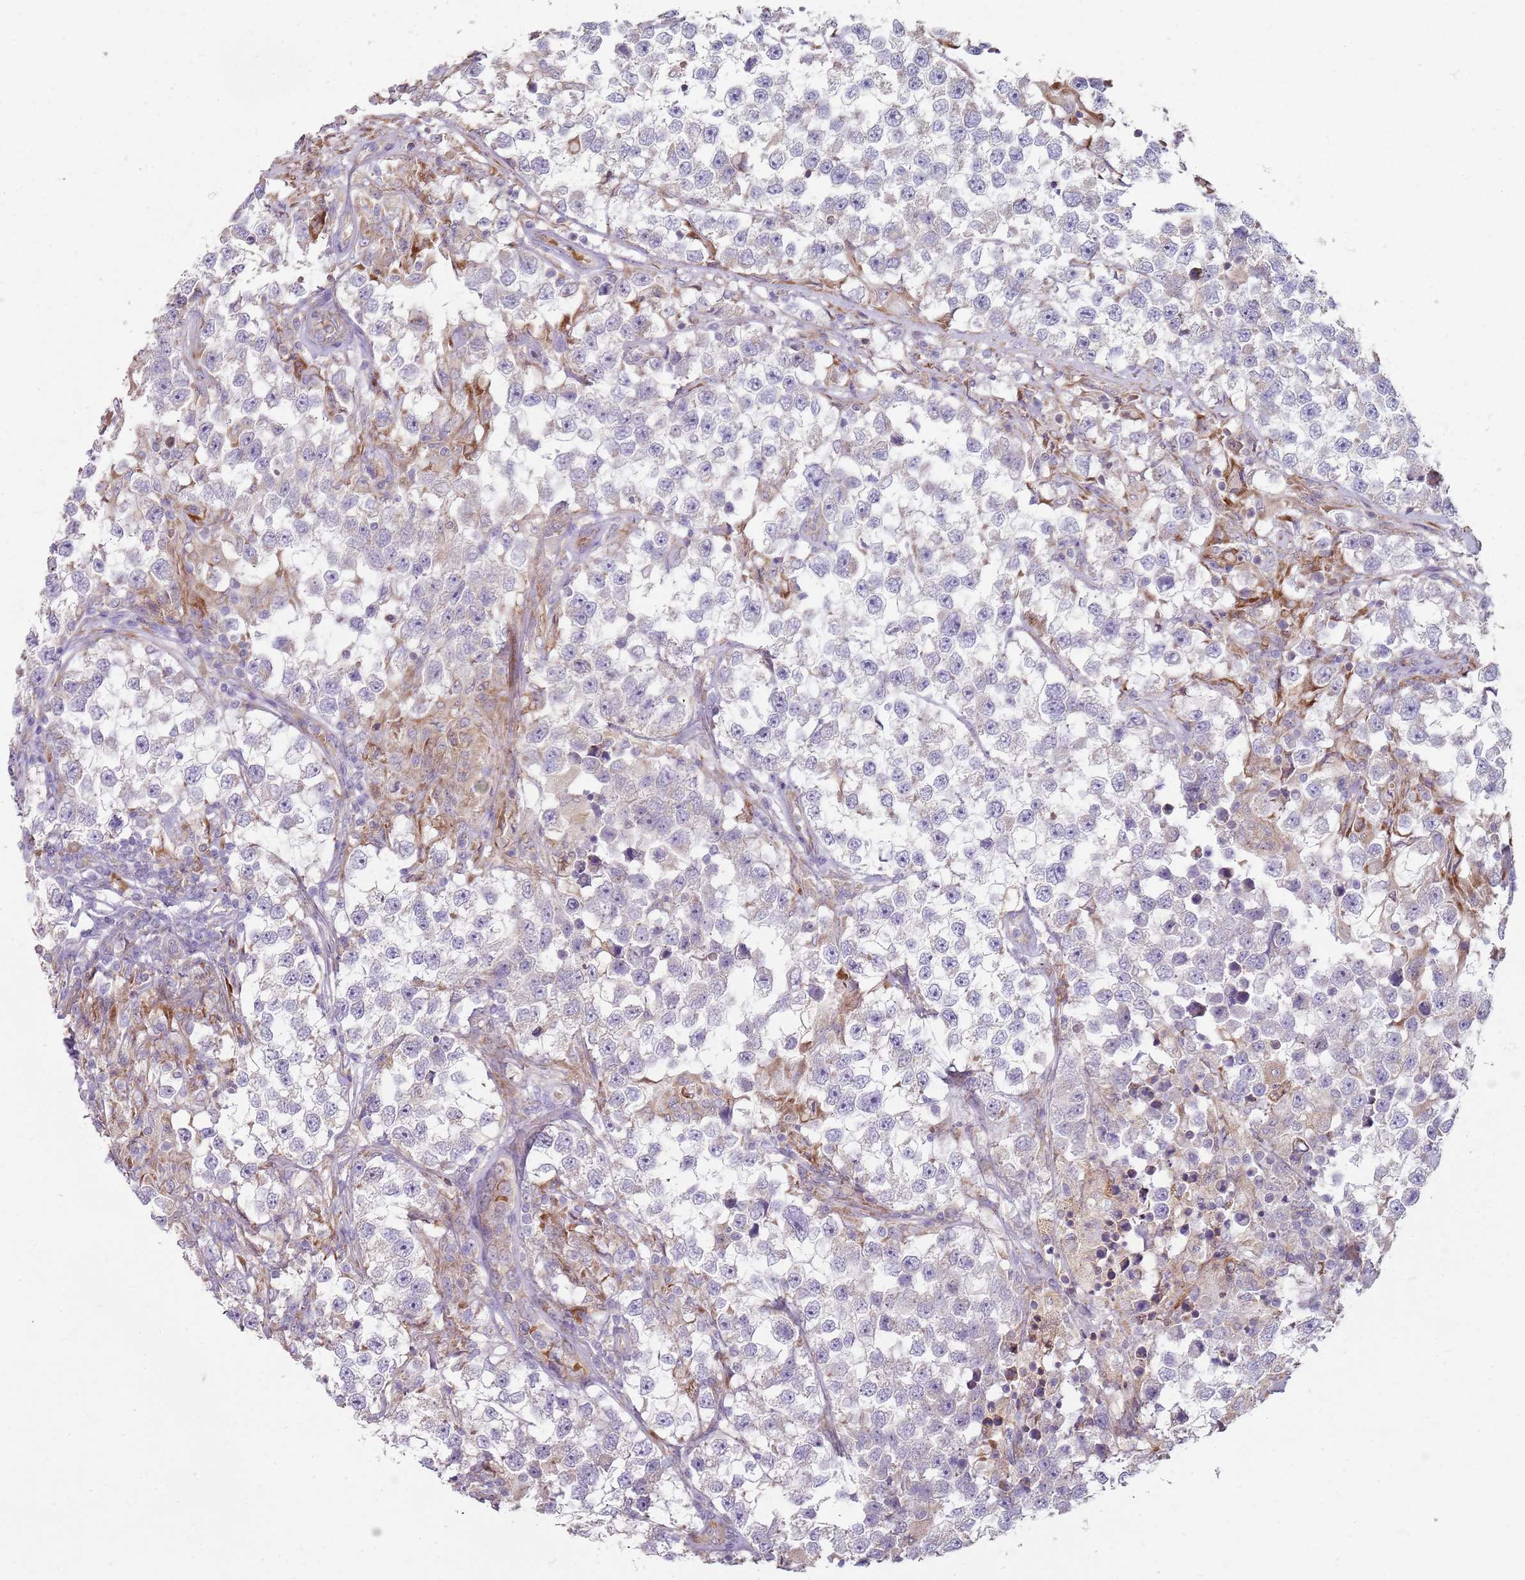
{"staining": {"intensity": "negative", "quantity": "none", "location": "none"}, "tissue": "testis cancer", "cell_type": "Tumor cells", "image_type": "cancer", "snomed": [{"axis": "morphology", "description": "Seminoma, NOS"}, {"axis": "topography", "description": "Testis"}], "caption": "The histopathology image demonstrates no staining of tumor cells in testis cancer (seminoma).", "gene": "SPATA2", "patient": {"sex": "male", "age": 46}}